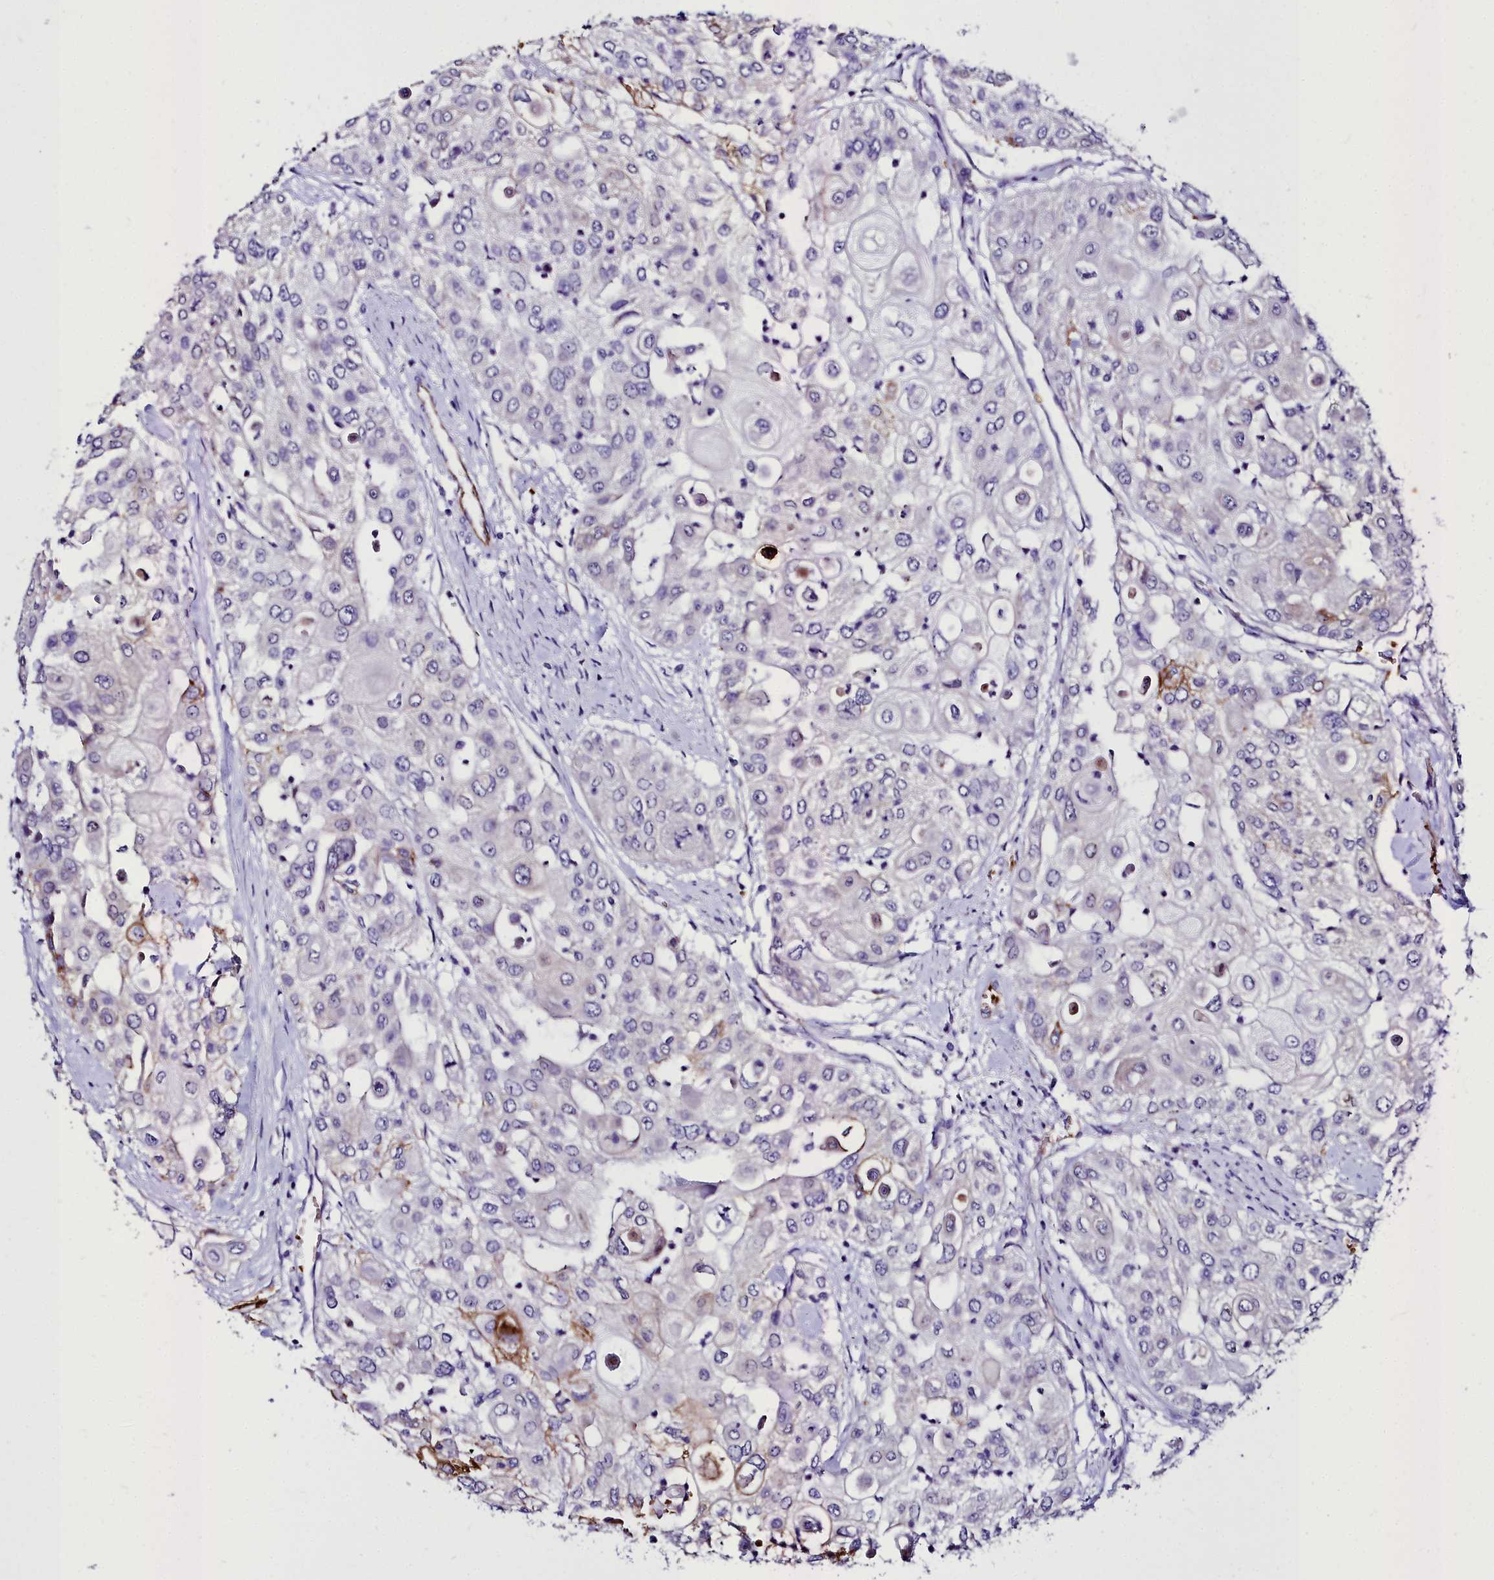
{"staining": {"intensity": "moderate", "quantity": "<25%", "location": "cytoplasmic/membranous"}, "tissue": "urothelial cancer", "cell_type": "Tumor cells", "image_type": "cancer", "snomed": [{"axis": "morphology", "description": "Urothelial carcinoma, High grade"}, {"axis": "topography", "description": "Urinary bladder"}], "caption": "Brown immunohistochemical staining in human urothelial carcinoma (high-grade) displays moderate cytoplasmic/membranous expression in approximately <25% of tumor cells. (Stains: DAB (3,3'-diaminobenzidine) in brown, nuclei in blue, Microscopy: brightfield microscopy at high magnification).", "gene": "CYP4F11", "patient": {"sex": "female", "age": 79}}